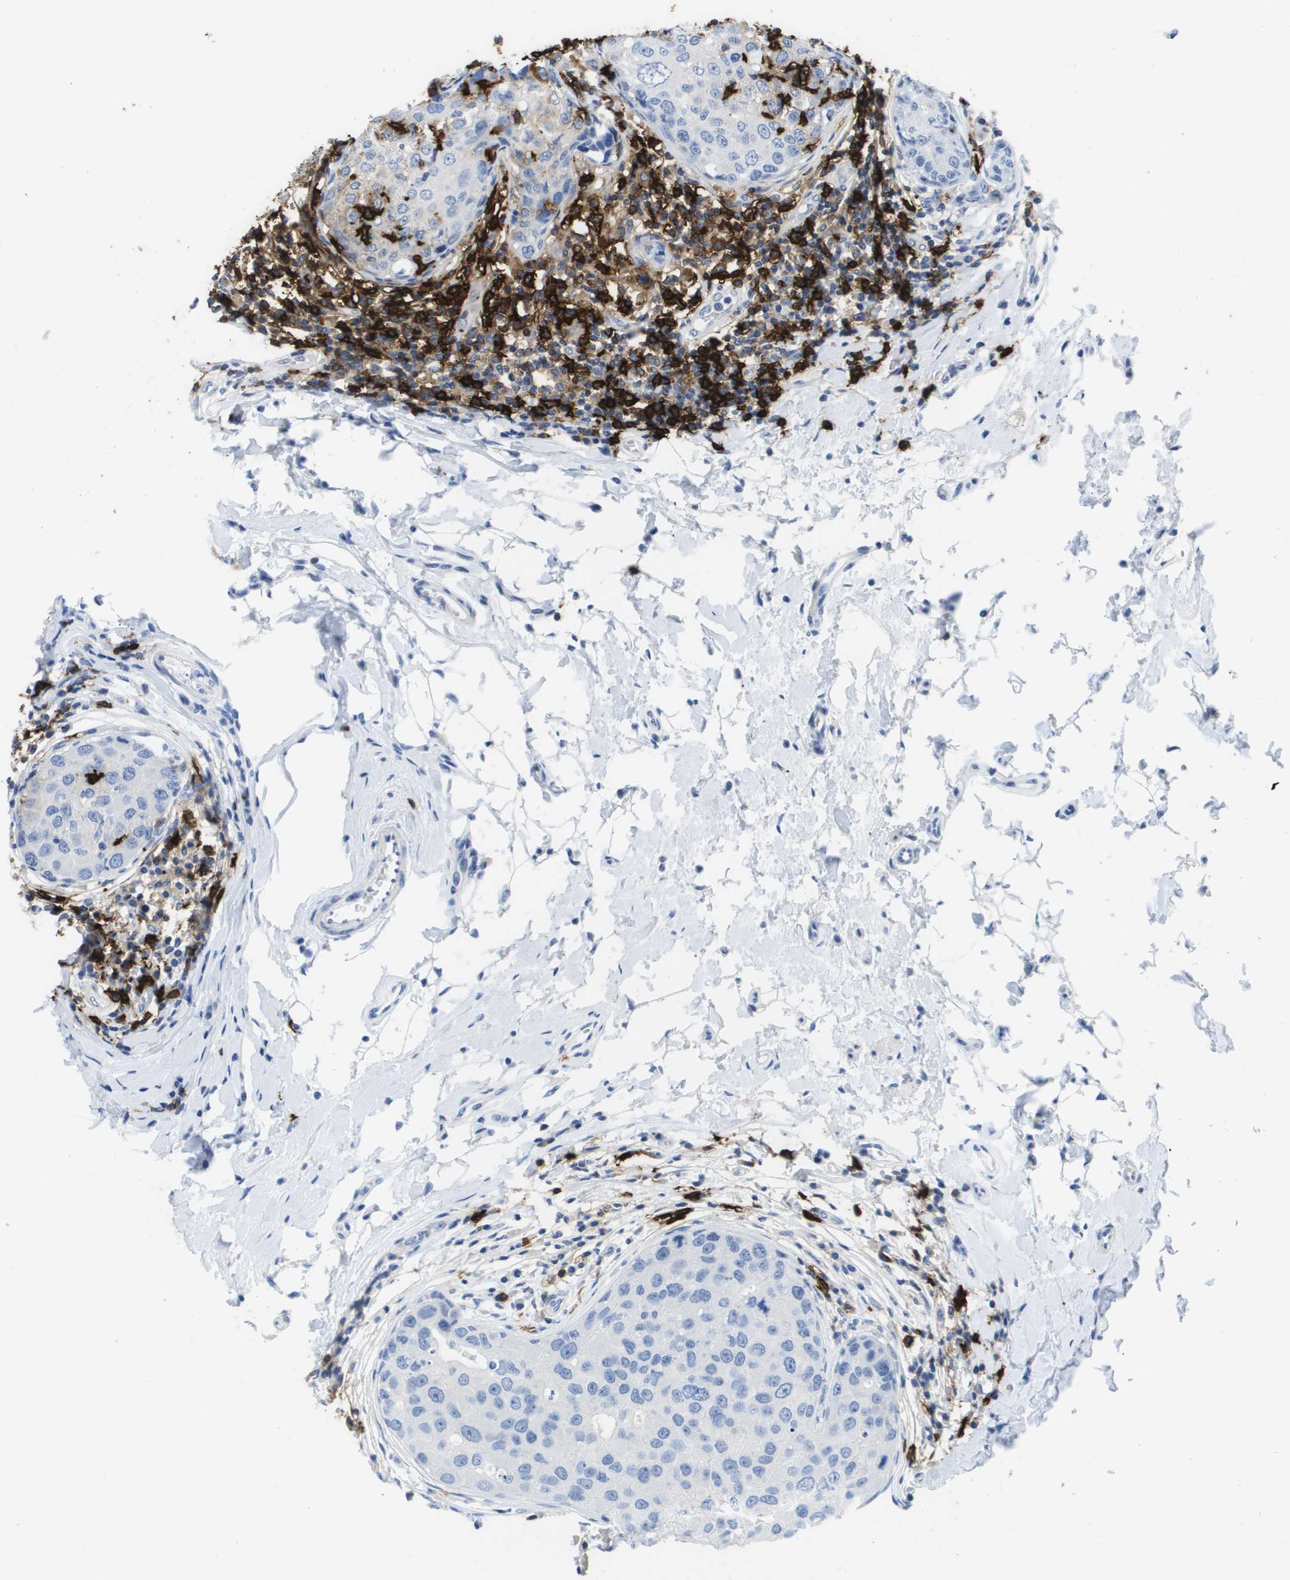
{"staining": {"intensity": "negative", "quantity": "none", "location": "none"}, "tissue": "breast cancer", "cell_type": "Tumor cells", "image_type": "cancer", "snomed": [{"axis": "morphology", "description": "Duct carcinoma"}, {"axis": "topography", "description": "Breast"}], "caption": "An image of breast cancer stained for a protein shows no brown staining in tumor cells.", "gene": "MS4A1", "patient": {"sex": "female", "age": 27}}